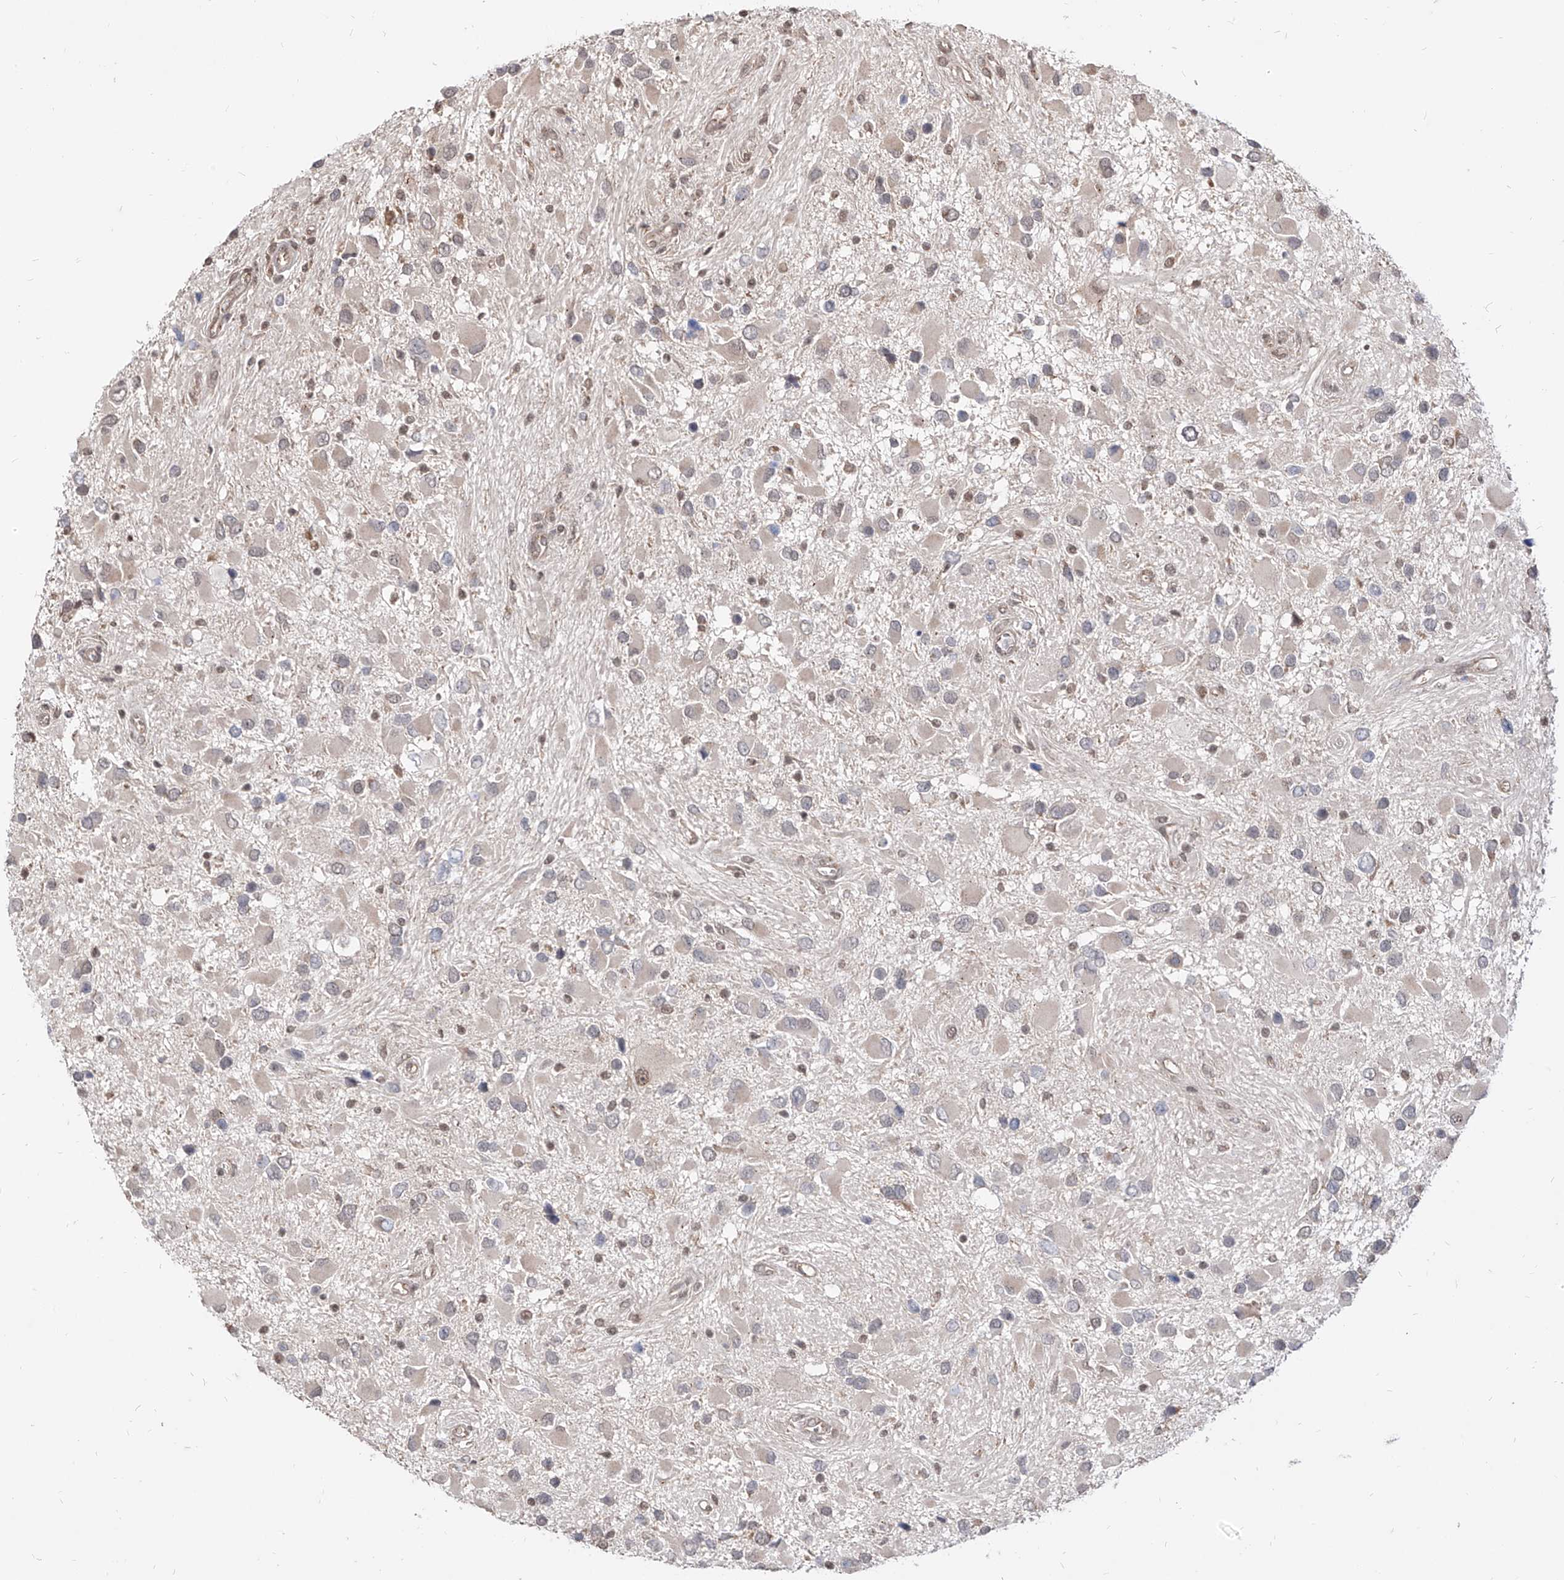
{"staining": {"intensity": "negative", "quantity": "none", "location": "none"}, "tissue": "glioma", "cell_type": "Tumor cells", "image_type": "cancer", "snomed": [{"axis": "morphology", "description": "Glioma, malignant, High grade"}, {"axis": "topography", "description": "Brain"}], "caption": "A micrograph of malignant glioma (high-grade) stained for a protein exhibits no brown staining in tumor cells.", "gene": "C8orf82", "patient": {"sex": "male", "age": 53}}